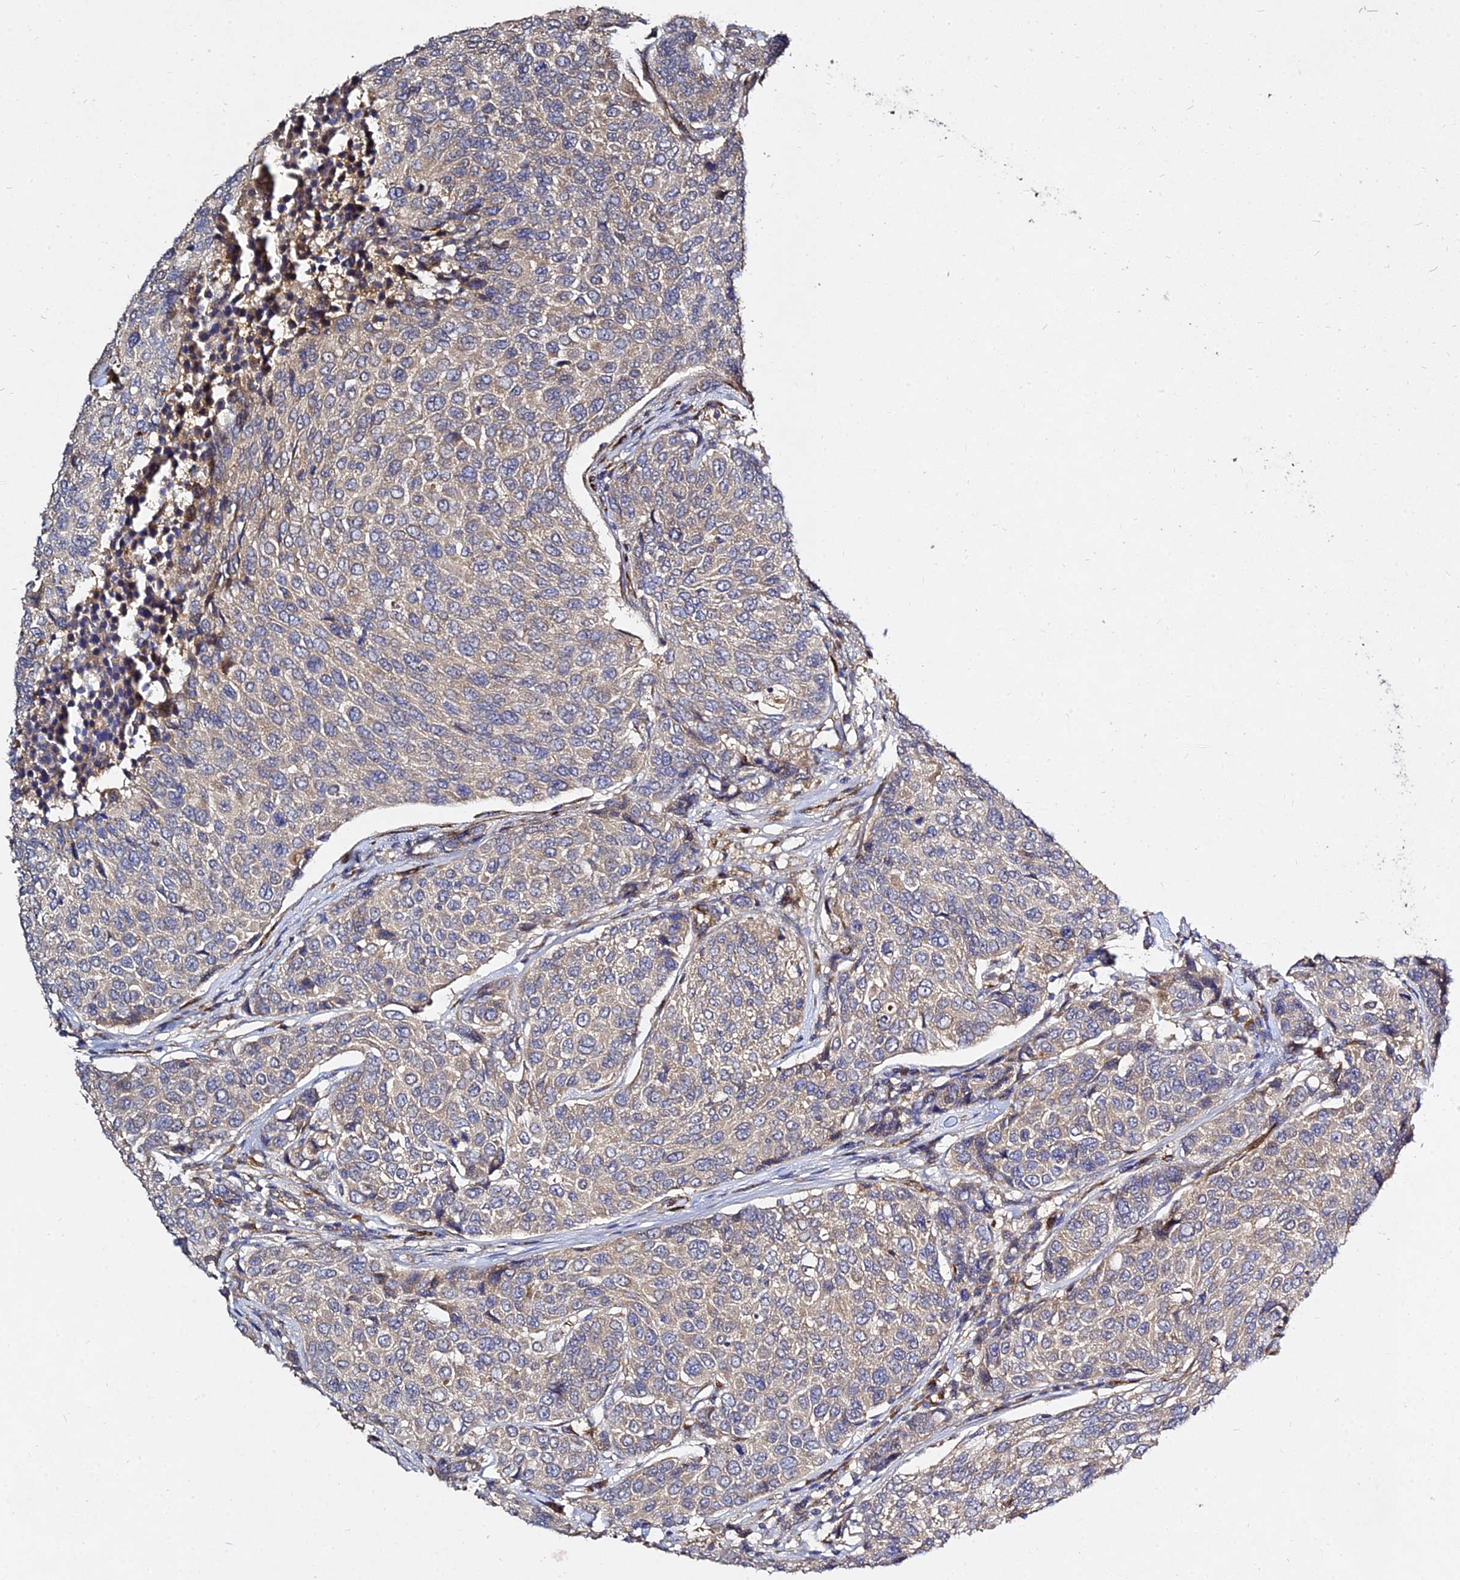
{"staining": {"intensity": "weak", "quantity": "25%-75%", "location": "cytoplasmic/membranous"}, "tissue": "breast cancer", "cell_type": "Tumor cells", "image_type": "cancer", "snomed": [{"axis": "morphology", "description": "Duct carcinoma"}, {"axis": "topography", "description": "Breast"}], "caption": "Protein staining of invasive ductal carcinoma (breast) tissue exhibits weak cytoplasmic/membranous positivity in about 25%-75% of tumor cells.", "gene": "GRTP1", "patient": {"sex": "female", "age": 55}}